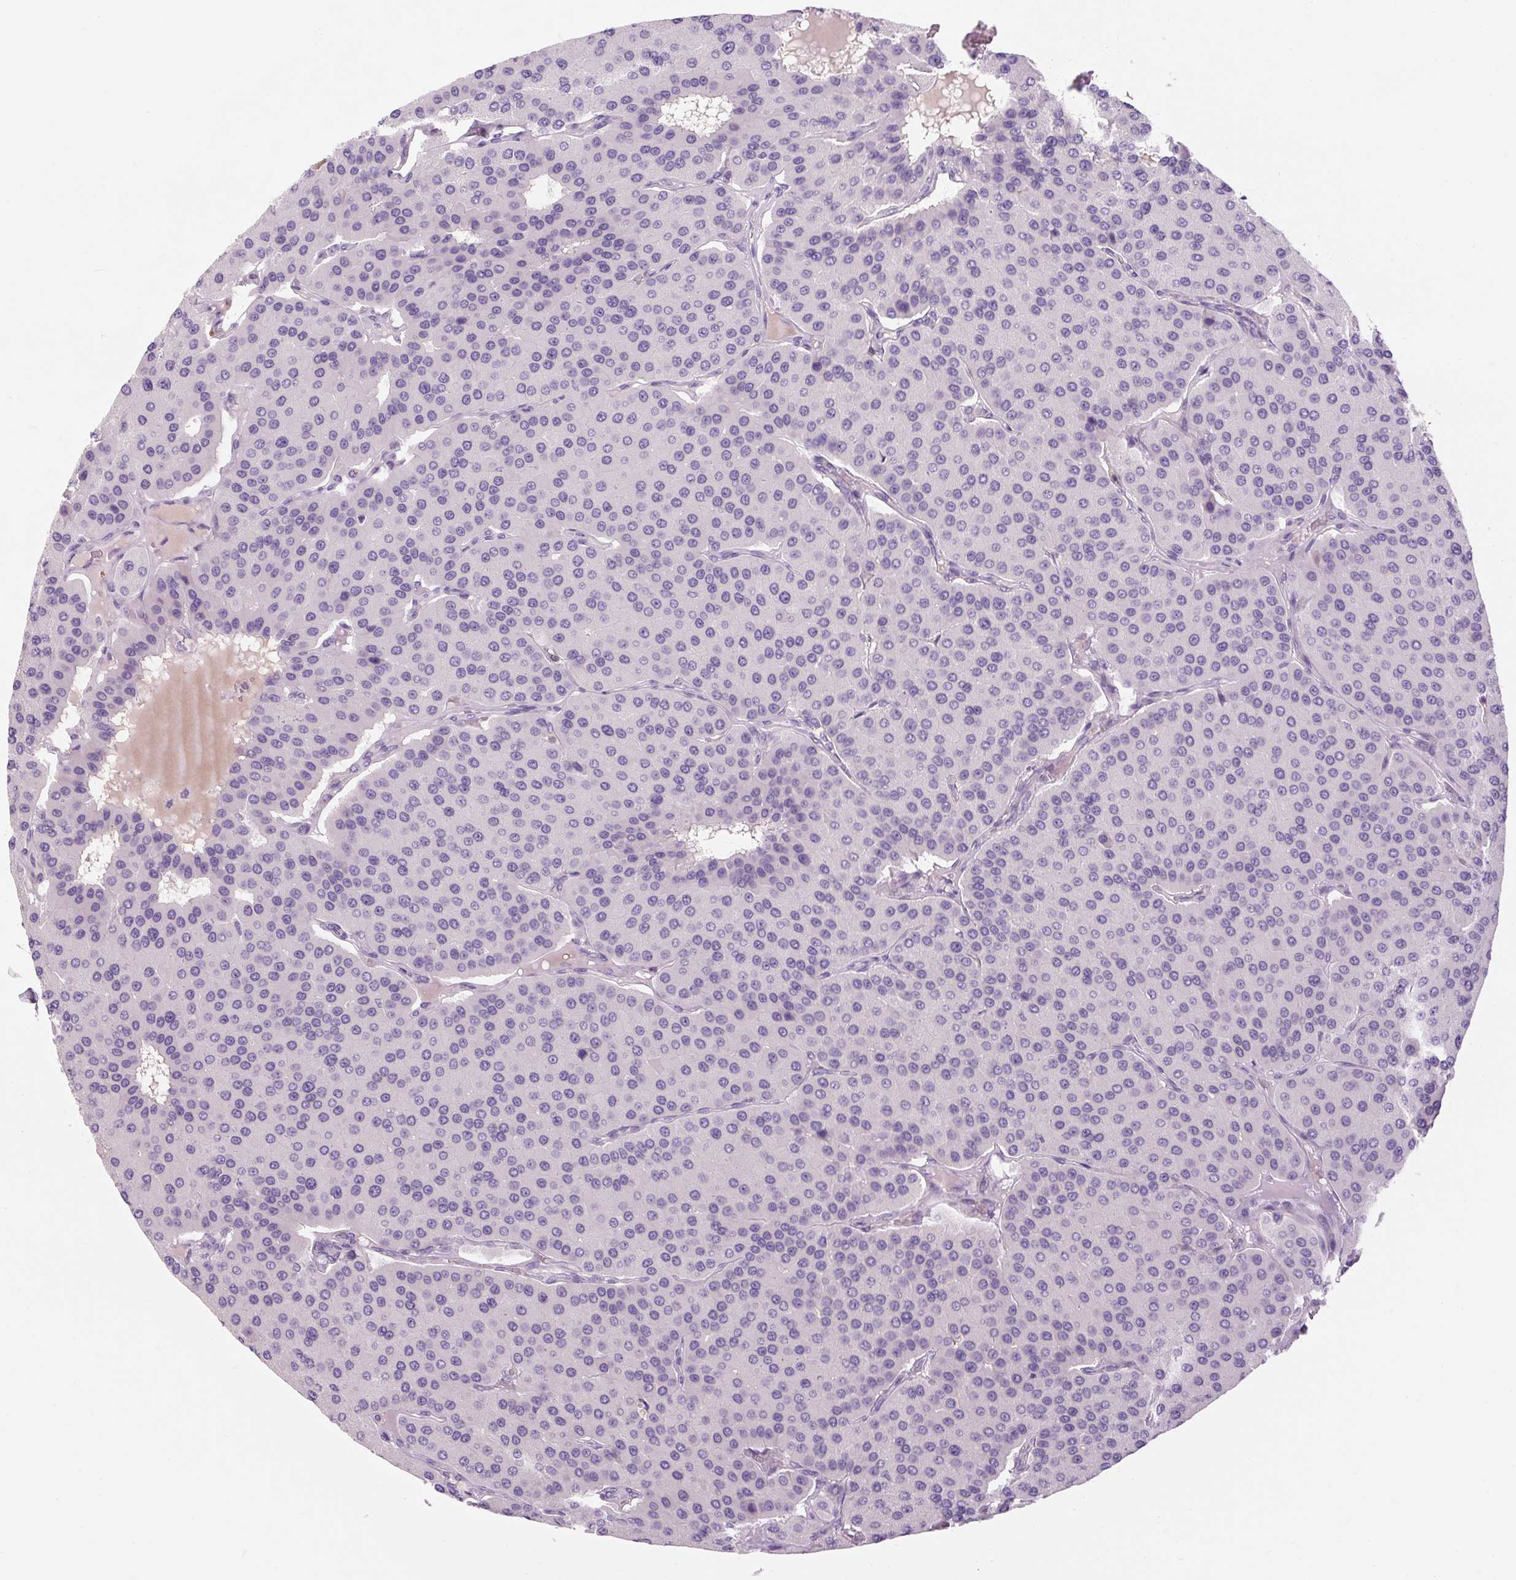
{"staining": {"intensity": "negative", "quantity": "none", "location": "none"}, "tissue": "parathyroid gland", "cell_type": "Glandular cells", "image_type": "normal", "snomed": [{"axis": "morphology", "description": "Normal tissue, NOS"}, {"axis": "morphology", "description": "Adenoma, NOS"}, {"axis": "topography", "description": "Parathyroid gland"}], "caption": "DAB immunohistochemical staining of benign human parathyroid gland exhibits no significant expression in glandular cells. (Immunohistochemistry (ihc), brightfield microscopy, high magnification).", "gene": "TIGD2", "patient": {"sex": "female", "age": 86}}